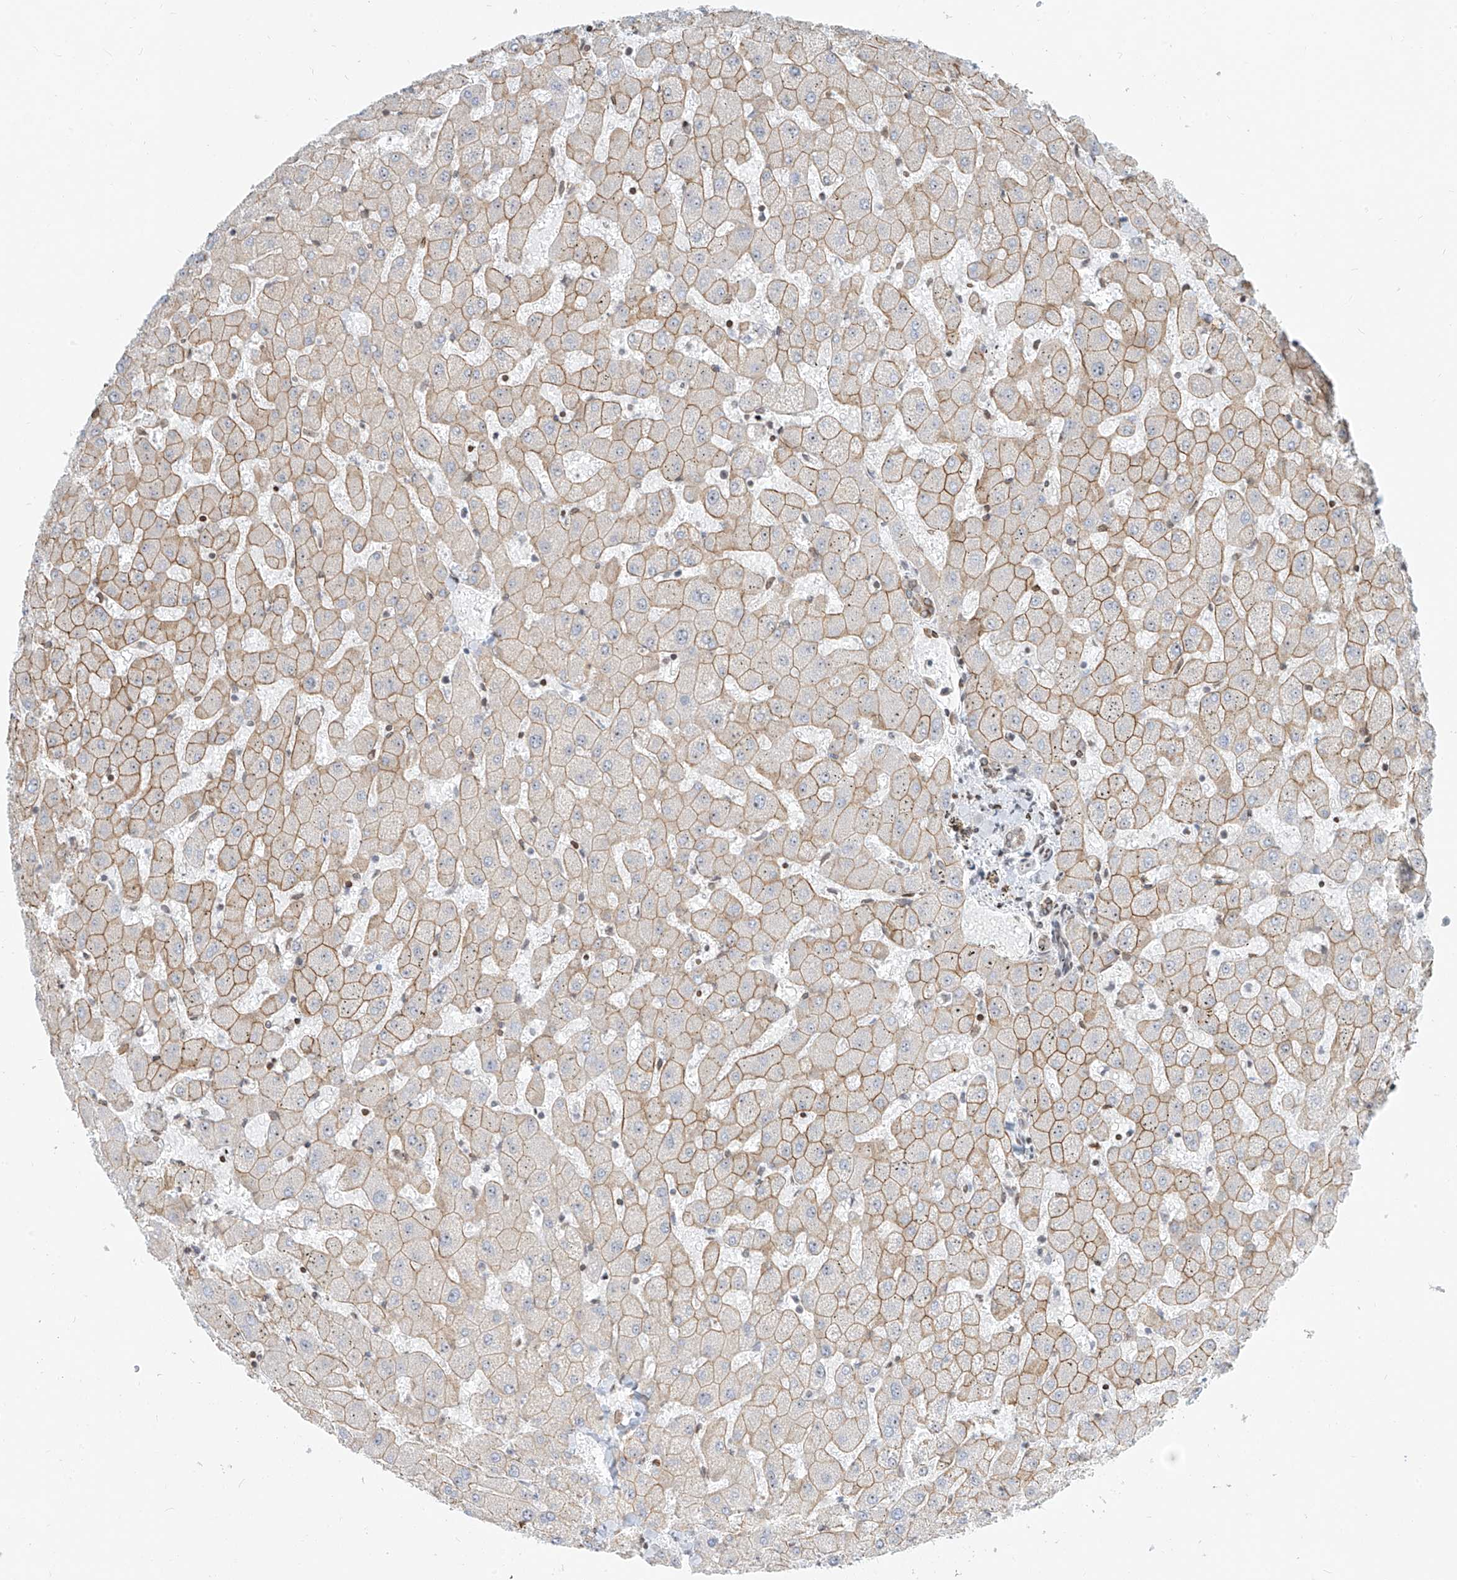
{"staining": {"intensity": "moderate", "quantity": "25%-75%", "location": "cytoplasmic/membranous"}, "tissue": "liver", "cell_type": "Cholangiocytes", "image_type": "normal", "snomed": [{"axis": "morphology", "description": "Normal tissue, NOS"}, {"axis": "topography", "description": "Liver"}], "caption": "Immunohistochemical staining of normal liver demonstrates medium levels of moderate cytoplasmic/membranous staining in about 25%-75% of cholangiocytes.", "gene": "SAMD15", "patient": {"sex": "female", "age": 63}}